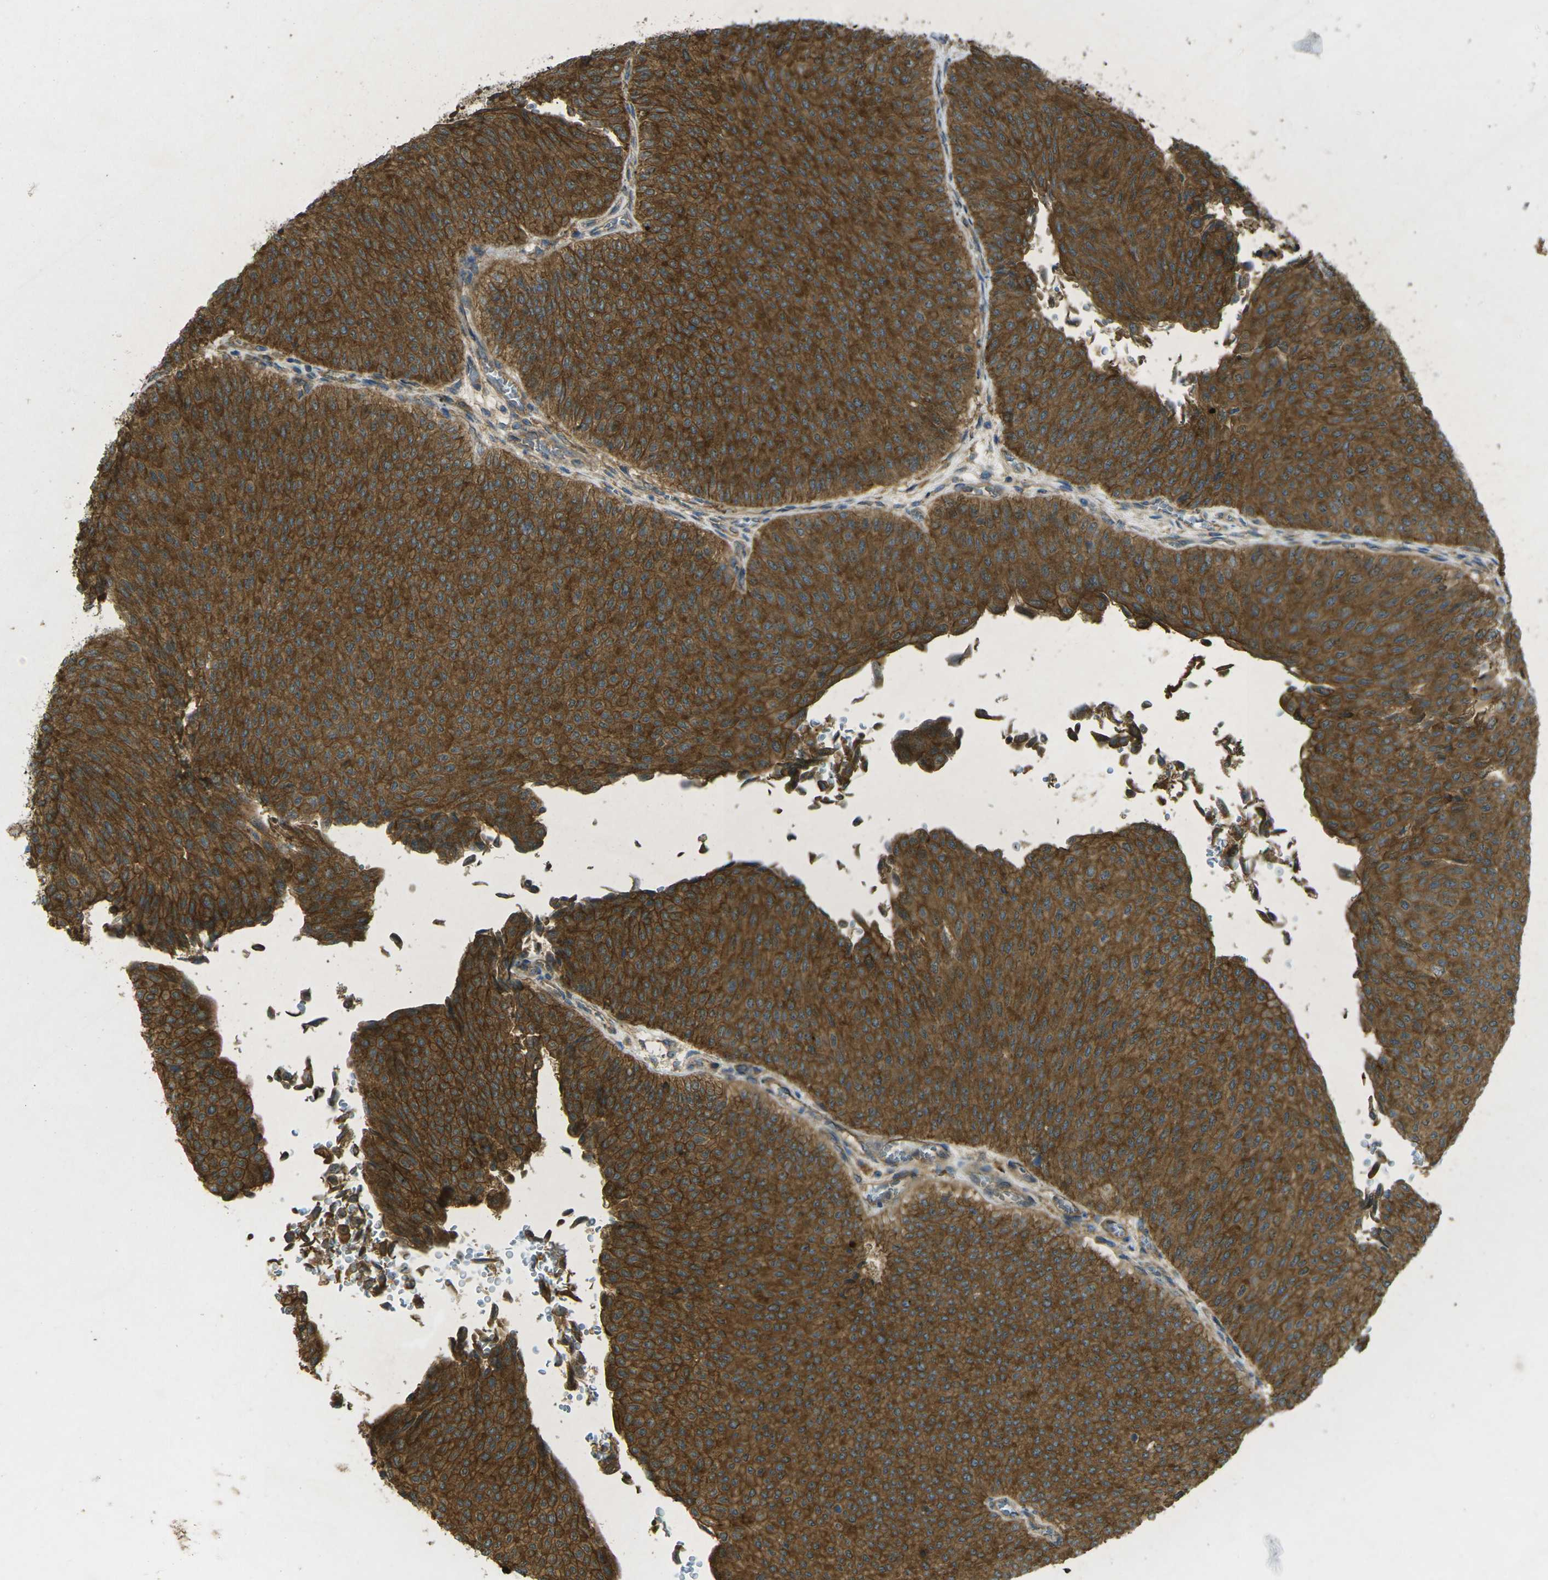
{"staining": {"intensity": "strong", "quantity": ">75%", "location": "cytoplasmic/membranous"}, "tissue": "urothelial cancer", "cell_type": "Tumor cells", "image_type": "cancer", "snomed": [{"axis": "morphology", "description": "Urothelial carcinoma, Low grade"}, {"axis": "topography", "description": "Urinary bladder"}], "caption": "A high-resolution photomicrograph shows immunohistochemistry staining of urothelial cancer, which shows strong cytoplasmic/membranous staining in about >75% of tumor cells.", "gene": "CHMP3", "patient": {"sex": "male", "age": 78}}